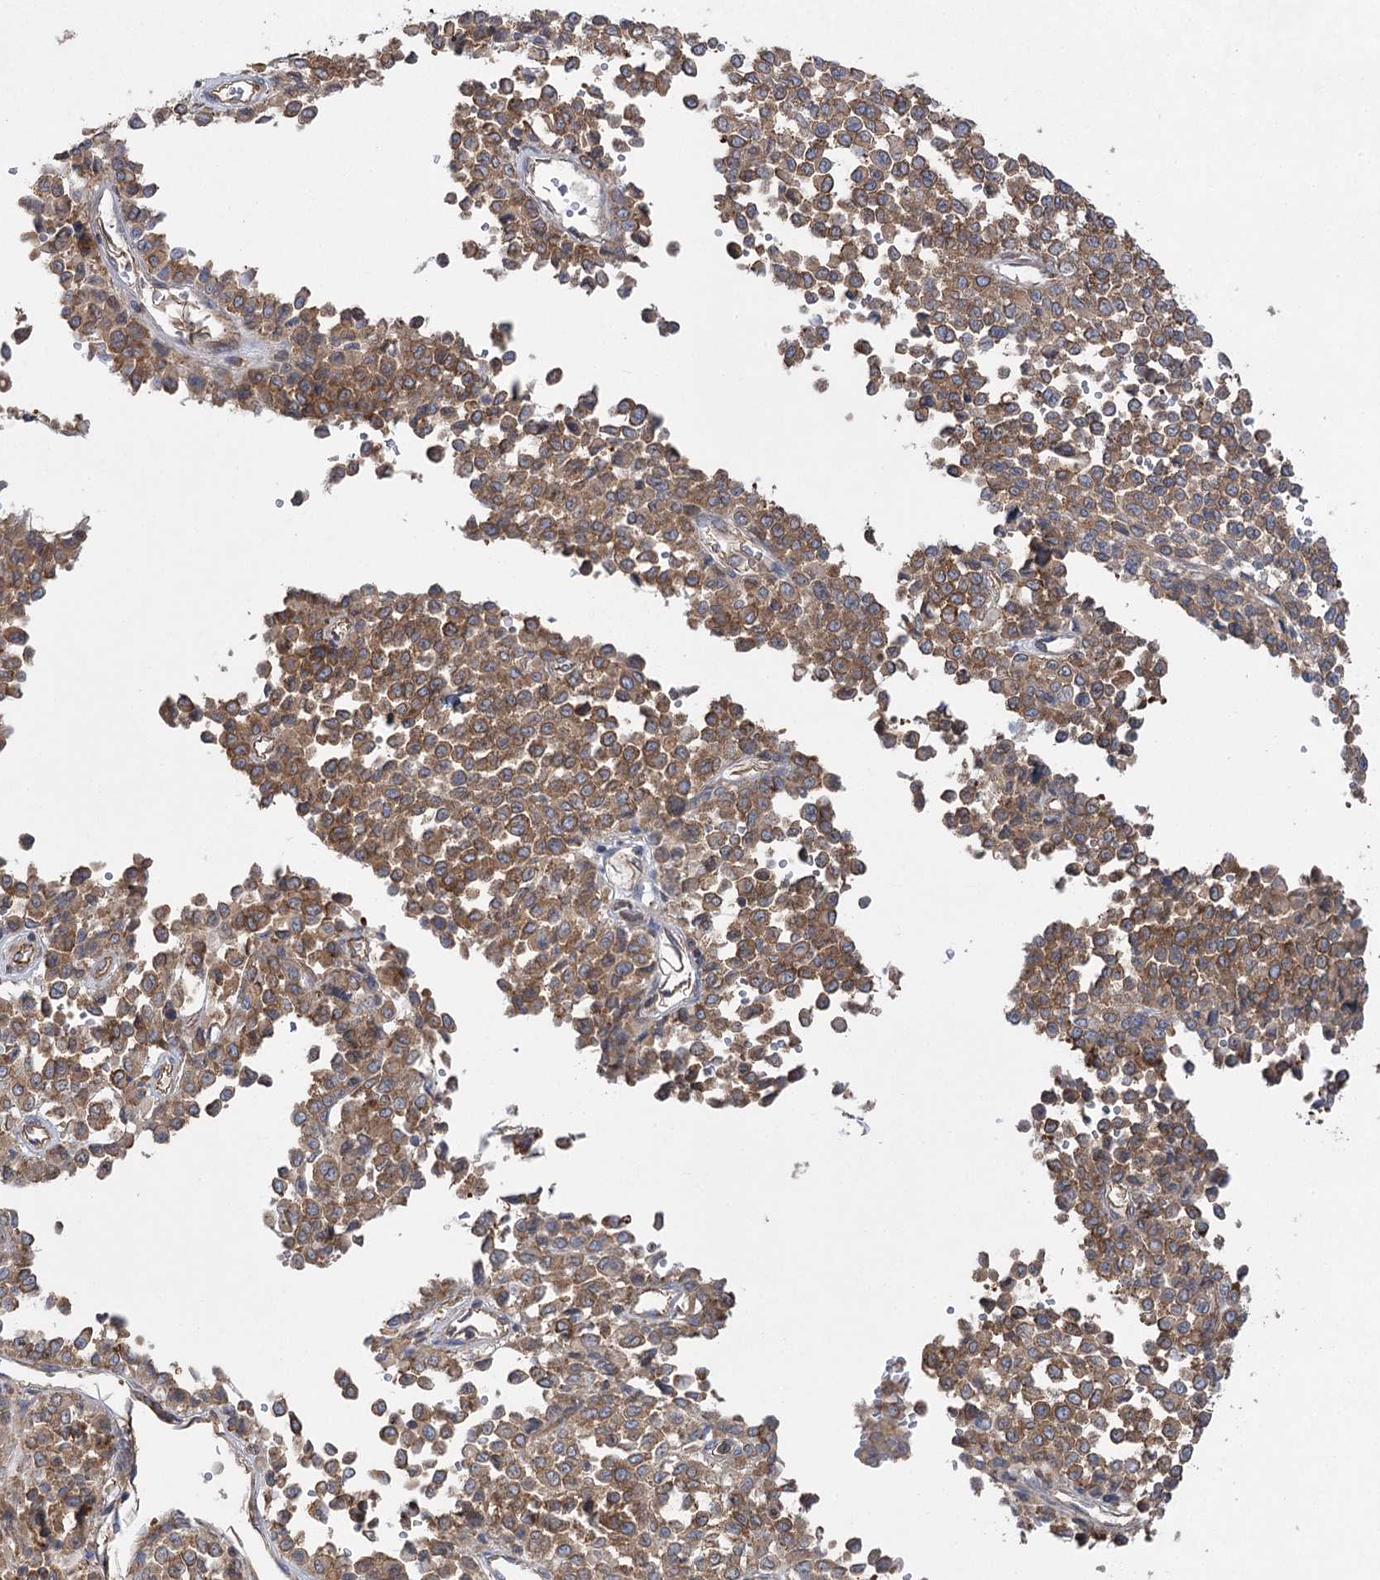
{"staining": {"intensity": "moderate", "quantity": ">75%", "location": "cytoplasmic/membranous"}, "tissue": "melanoma", "cell_type": "Tumor cells", "image_type": "cancer", "snomed": [{"axis": "morphology", "description": "Malignant melanoma, Metastatic site"}, {"axis": "topography", "description": "Pancreas"}], "caption": "This is an image of immunohistochemistry (IHC) staining of melanoma, which shows moderate expression in the cytoplasmic/membranous of tumor cells.", "gene": "EIF3A", "patient": {"sex": "female", "age": 30}}